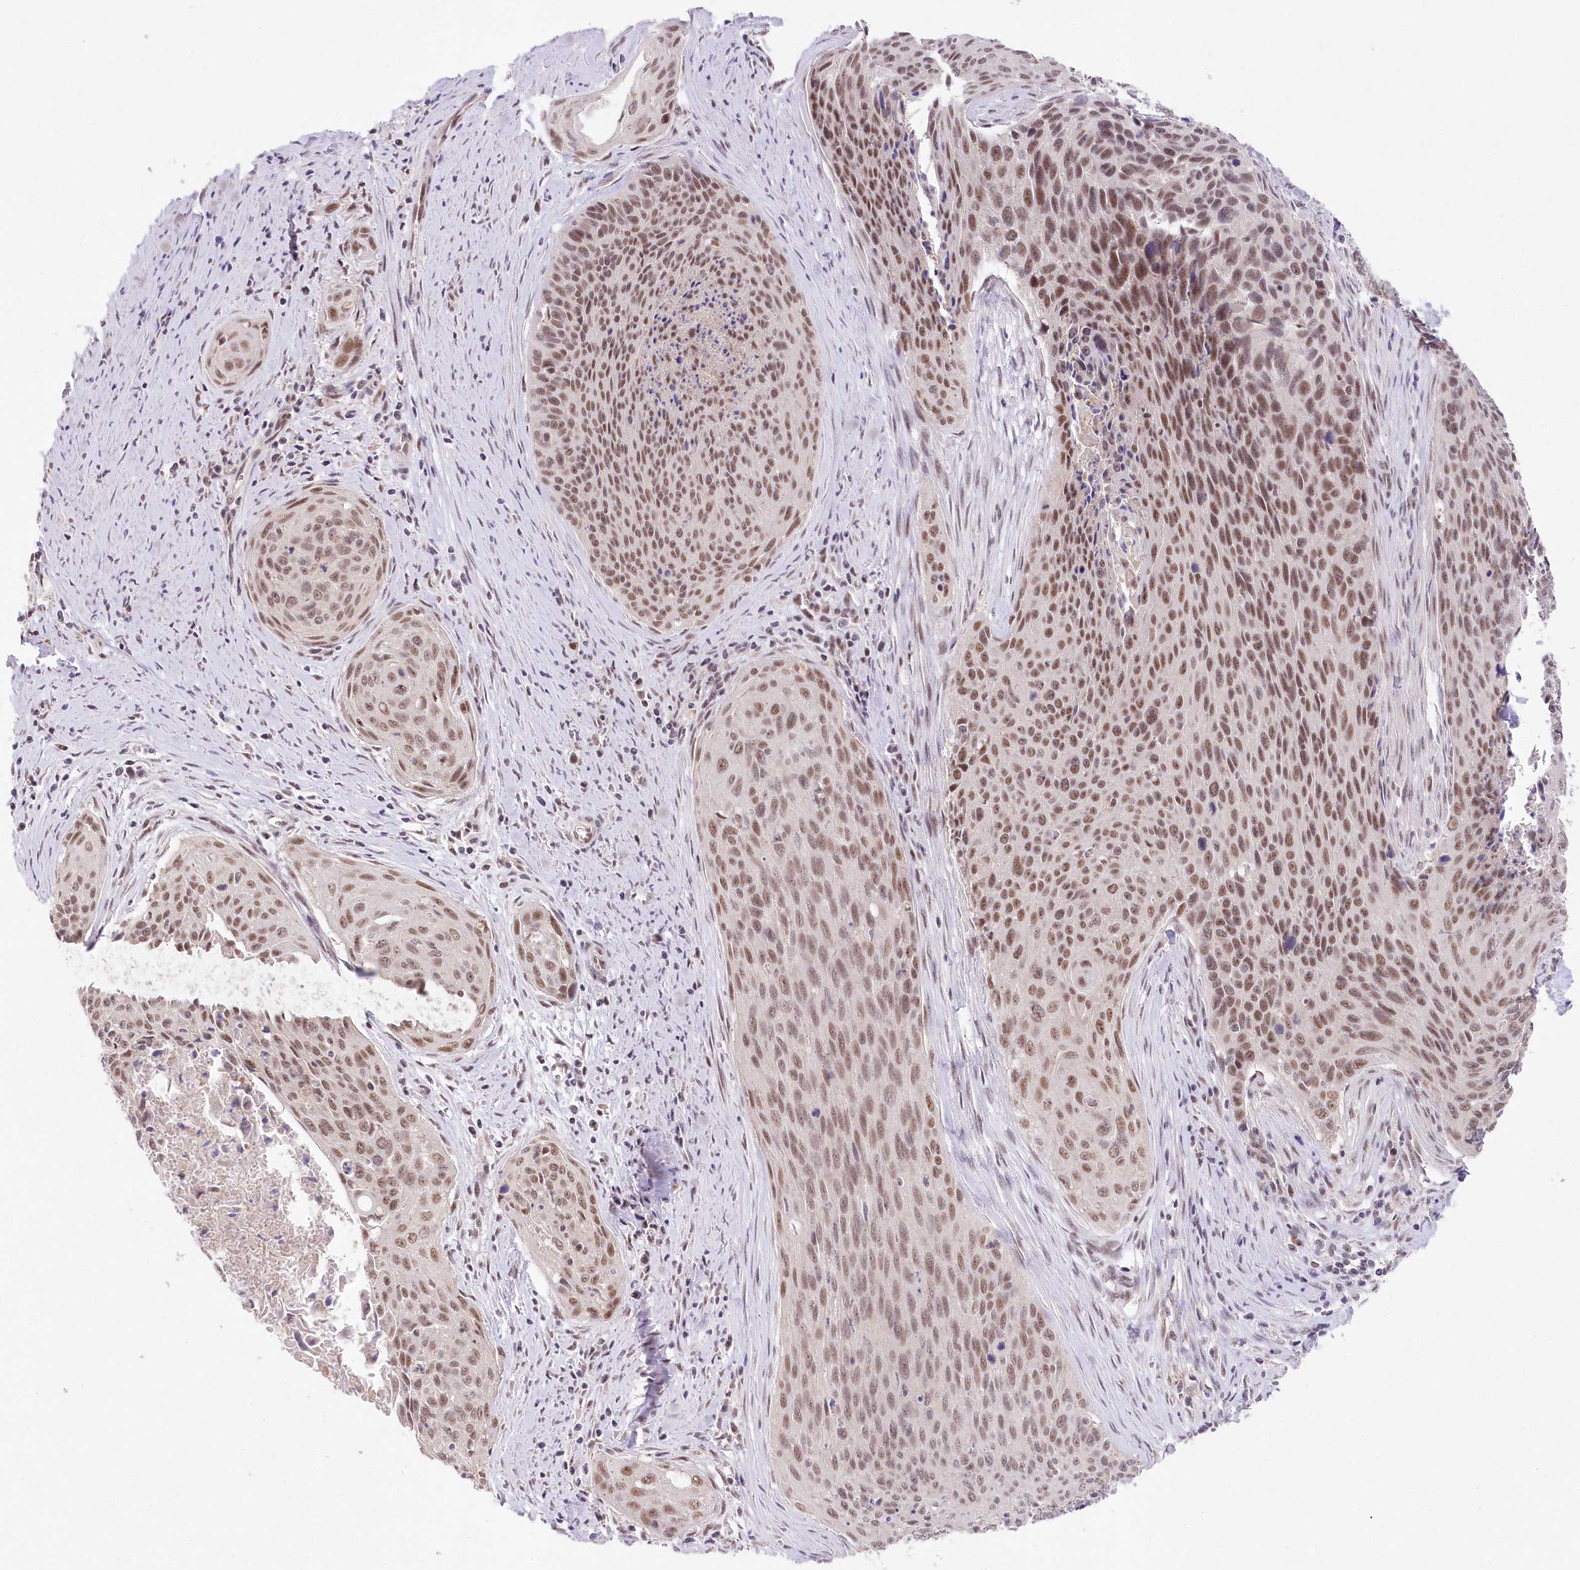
{"staining": {"intensity": "moderate", "quantity": ">75%", "location": "nuclear"}, "tissue": "cervical cancer", "cell_type": "Tumor cells", "image_type": "cancer", "snomed": [{"axis": "morphology", "description": "Squamous cell carcinoma, NOS"}, {"axis": "topography", "description": "Cervix"}], "caption": "Immunohistochemistry (IHC) of cervical cancer reveals medium levels of moderate nuclear positivity in approximately >75% of tumor cells. (IHC, brightfield microscopy, high magnification).", "gene": "RBM27", "patient": {"sex": "female", "age": 55}}